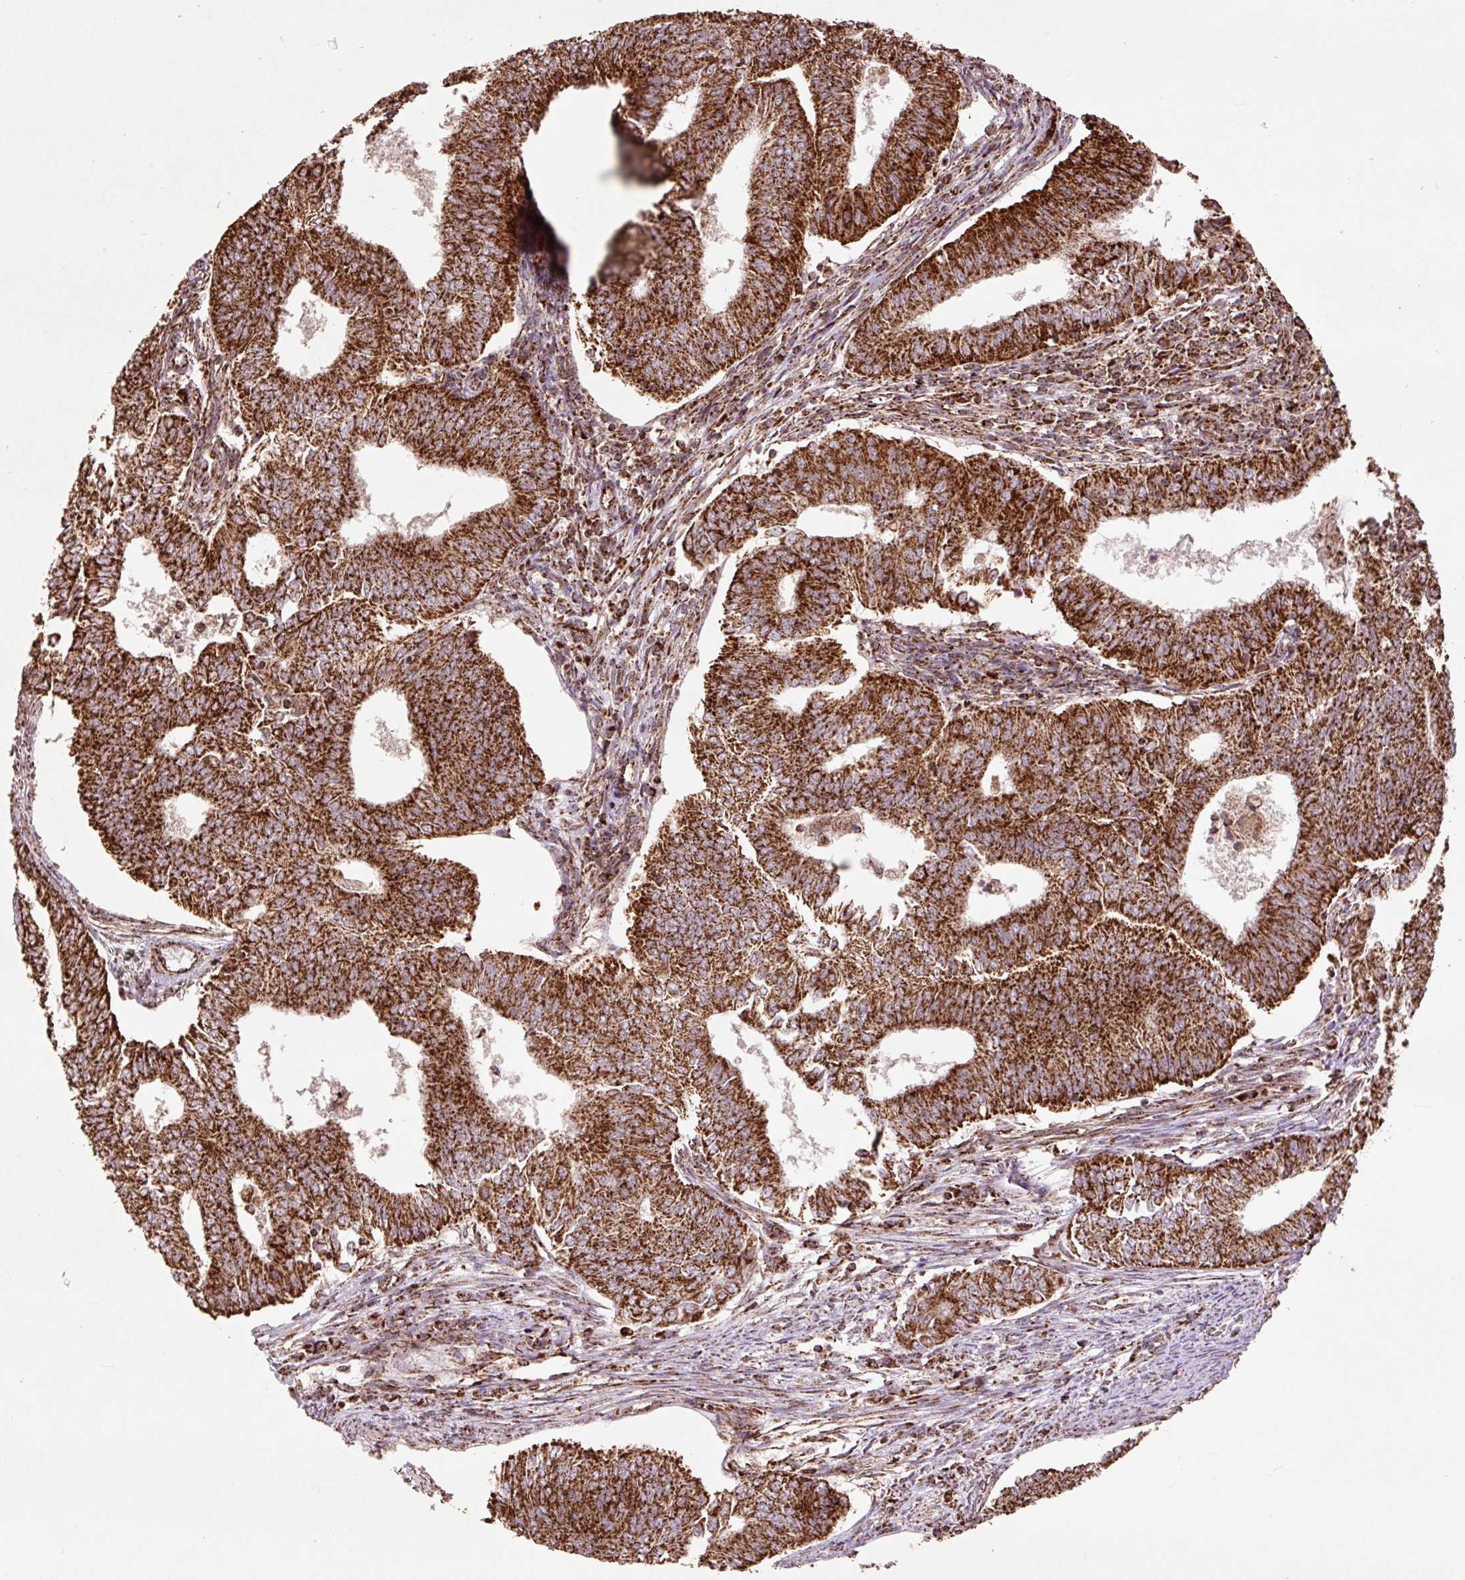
{"staining": {"intensity": "strong", "quantity": ">75%", "location": "cytoplasmic/membranous"}, "tissue": "endometrial cancer", "cell_type": "Tumor cells", "image_type": "cancer", "snomed": [{"axis": "morphology", "description": "Adenocarcinoma, NOS"}, {"axis": "topography", "description": "Endometrium"}], "caption": "Endometrial cancer (adenocarcinoma) tissue demonstrates strong cytoplasmic/membranous expression in approximately >75% of tumor cells", "gene": "ATP5F1A", "patient": {"sex": "female", "age": 62}}